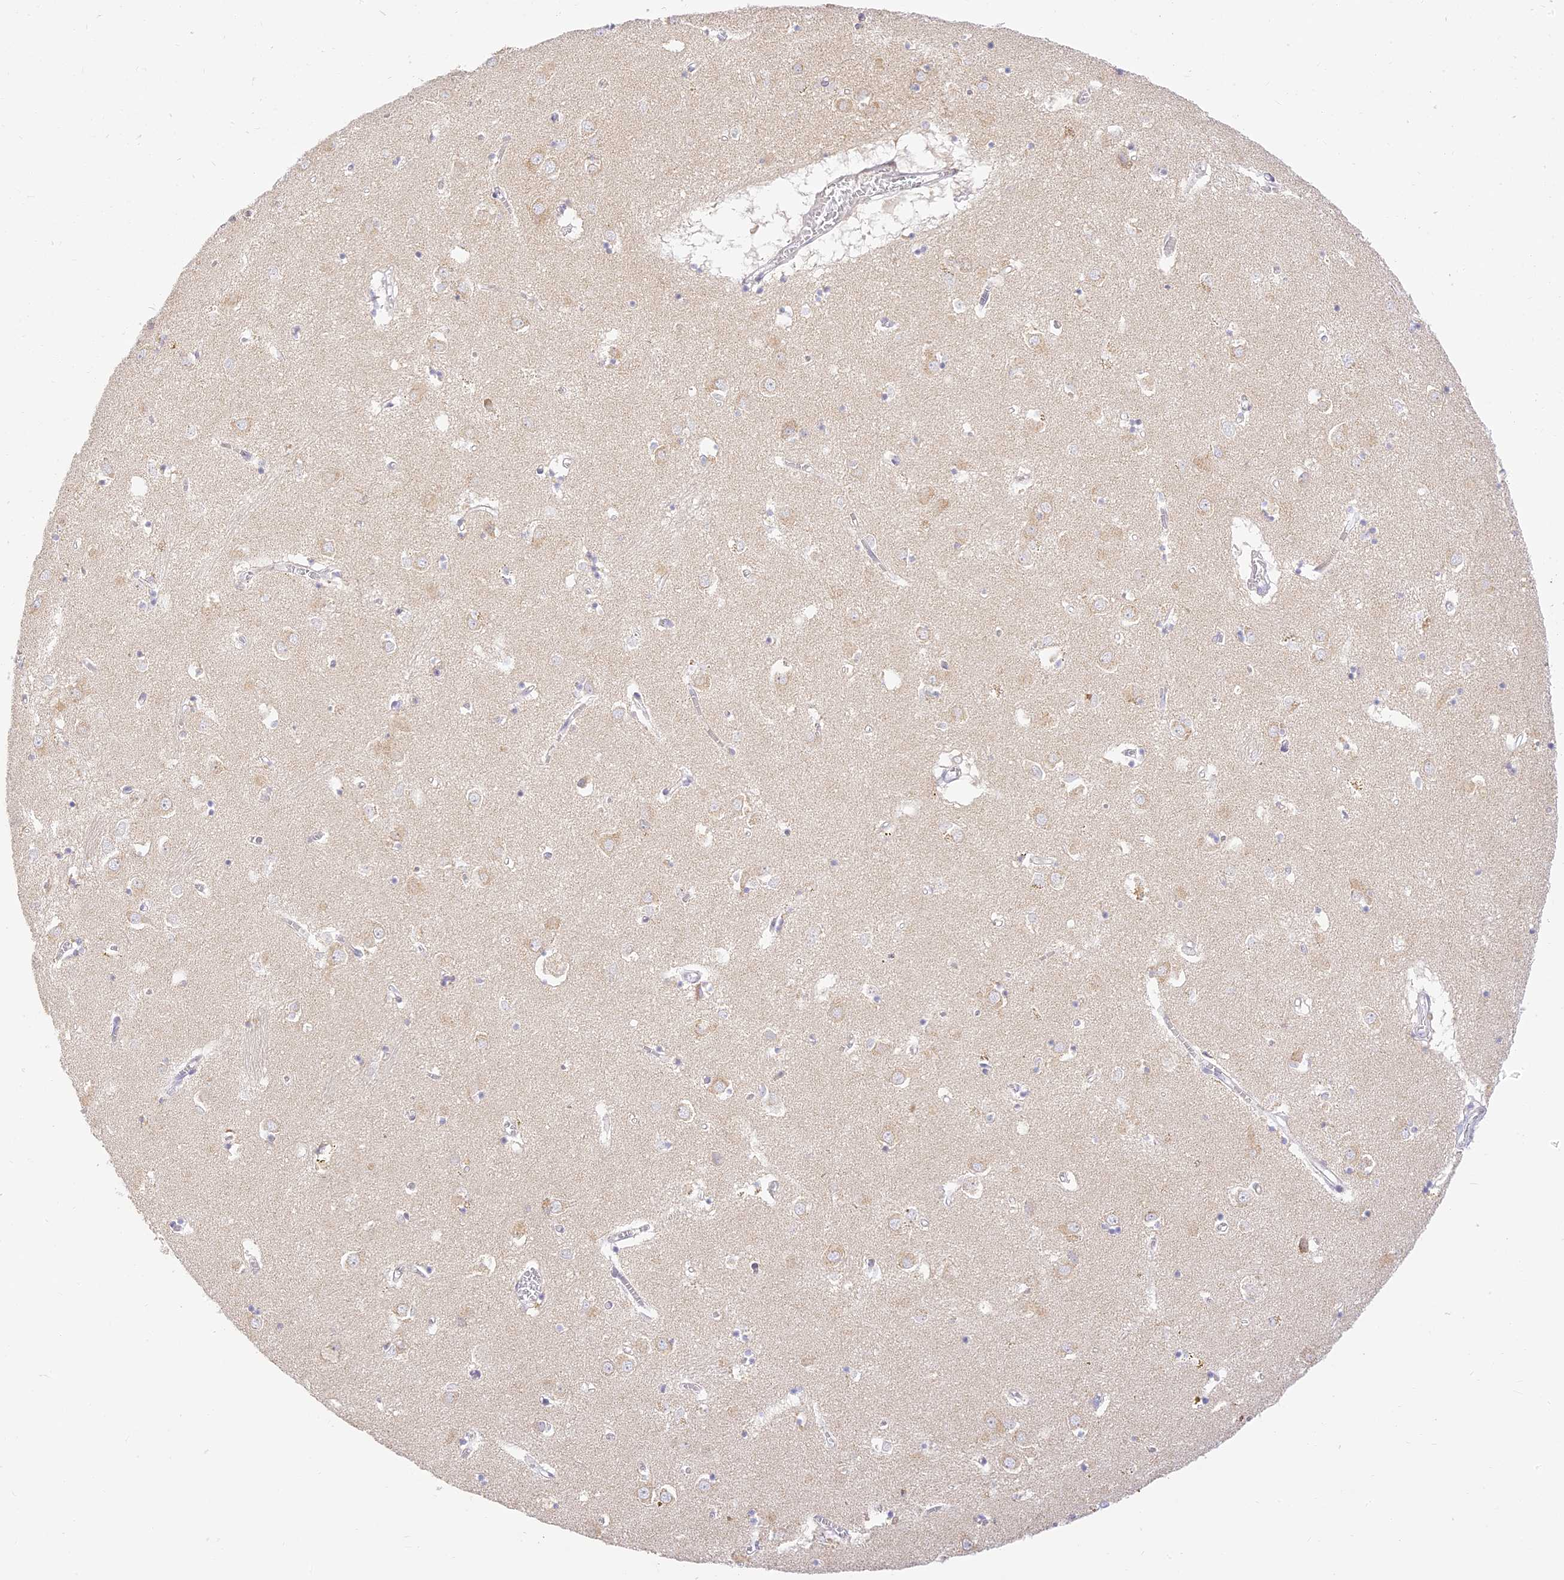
{"staining": {"intensity": "negative", "quantity": "none", "location": "none"}, "tissue": "caudate", "cell_type": "Glial cells", "image_type": "normal", "snomed": [{"axis": "morphology", "description": "Normal tissue, NOS"}, {"axis": "topography", "description": "Lateral ventricle wall"}], "caption": "High magnification brightfield microscopy of unremarkable caudate stained with DAB (brown) and counterstained with hematoxylin (blue): glial cells show no significant staining. The staining was performed using DAB (3,3'-diaminobenzidine) to visualize the protein expression in brown, while the nuclei were stained in blue with hematoxylin (Magnification: 20x).", "gene": "LRRC15", "patient": {"sex": "male", "age": 70}}